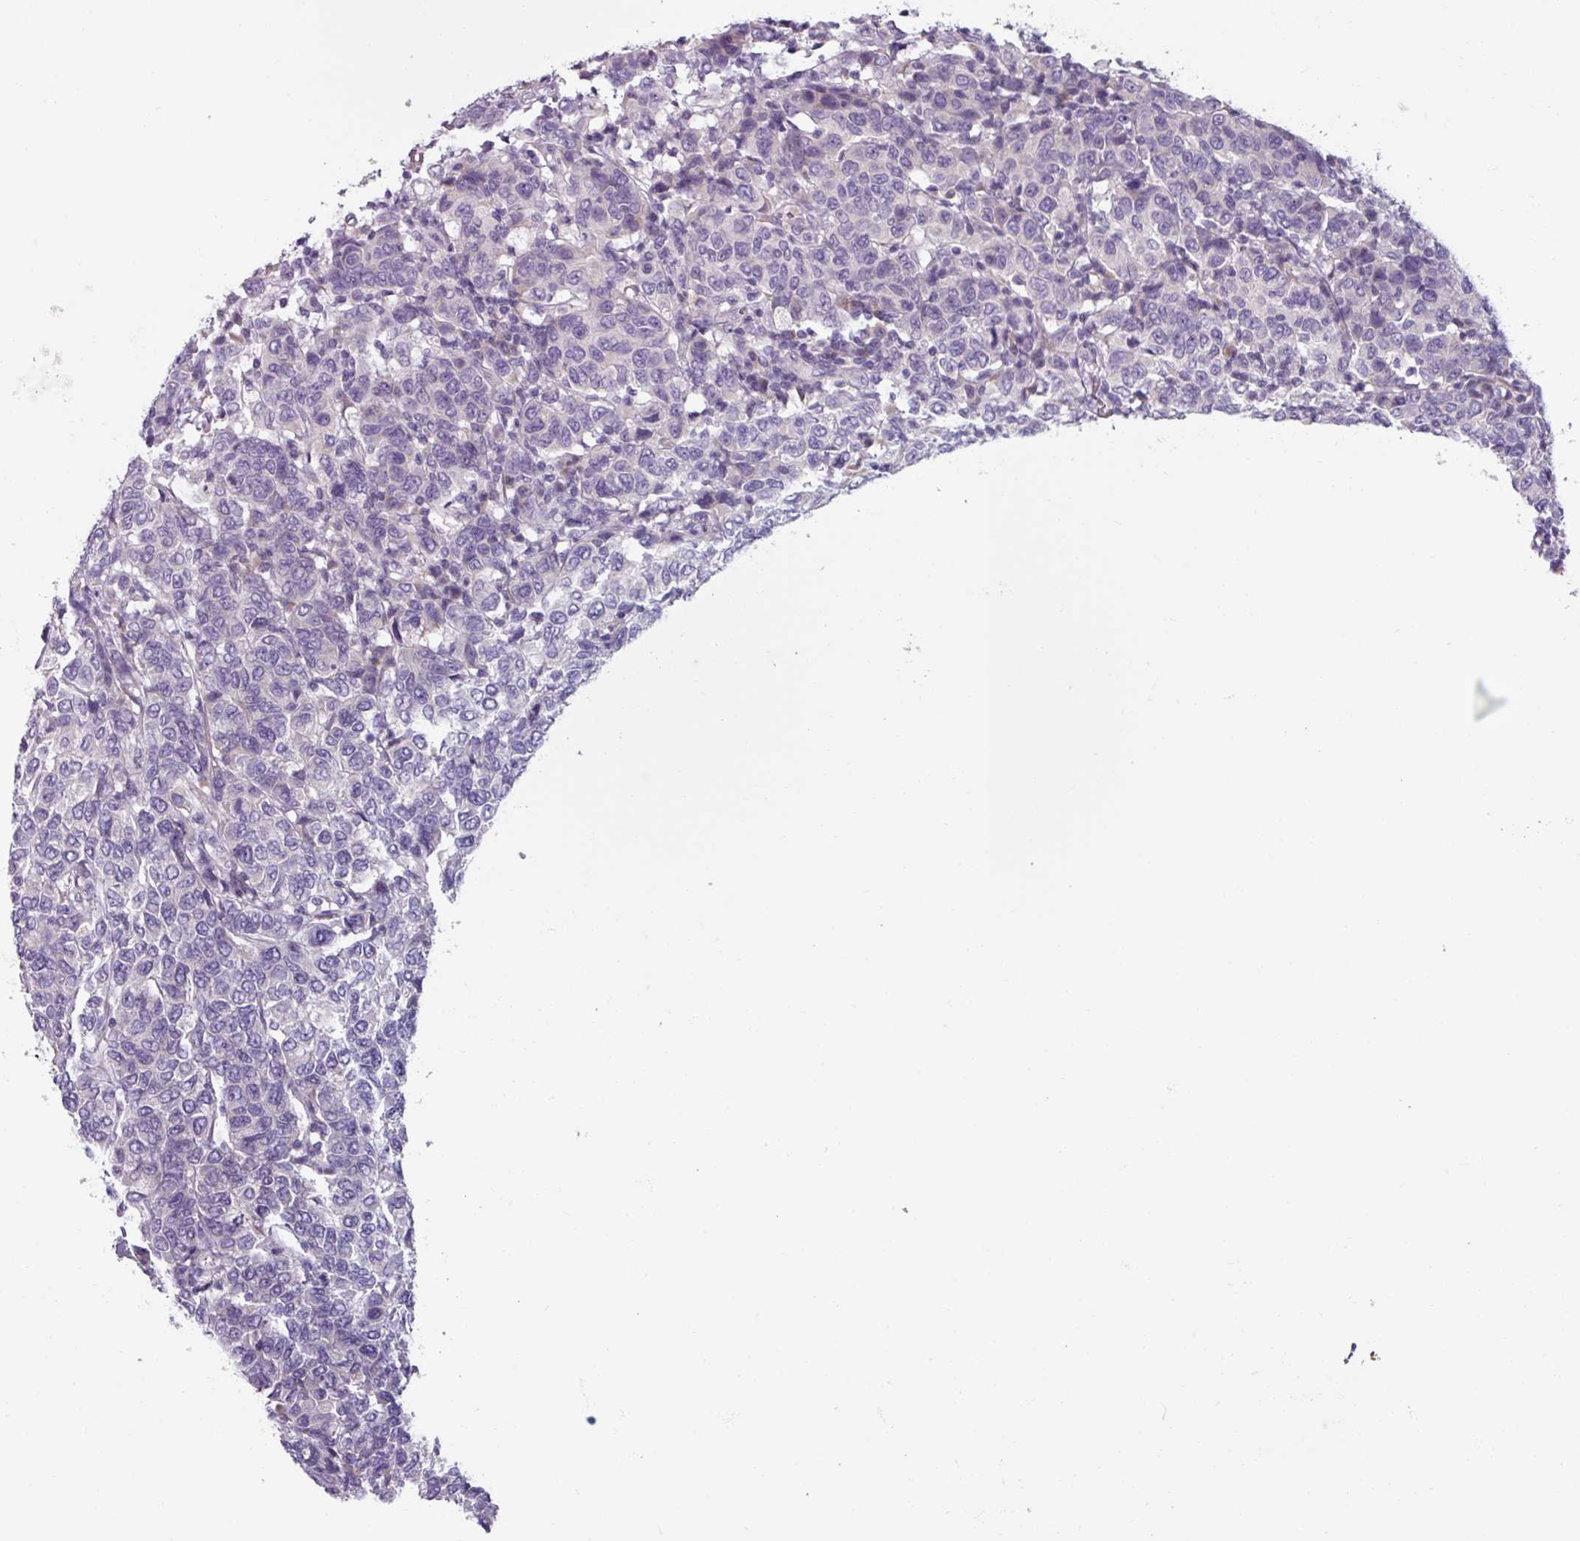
{"staining": {"intensity": "negative", "quantity": "none", "location": "none"}, "tissue": "breast cancer", "cell_type": "Tumor cells", "image_type": "cancer", "snomed": [{"axis": "morphology", "description": "Duct carcinoma"}, {"axis": "topography", "description": "Breast"}], "caption": "Immunohistochemistry image of neoplastic tissue: human breast invasive ductal carcinoma stained with DAB shows no significant protein positivity in tumor cells.", "gene": "SMIM11", "patient": {"sex": "female", "age": 55}}